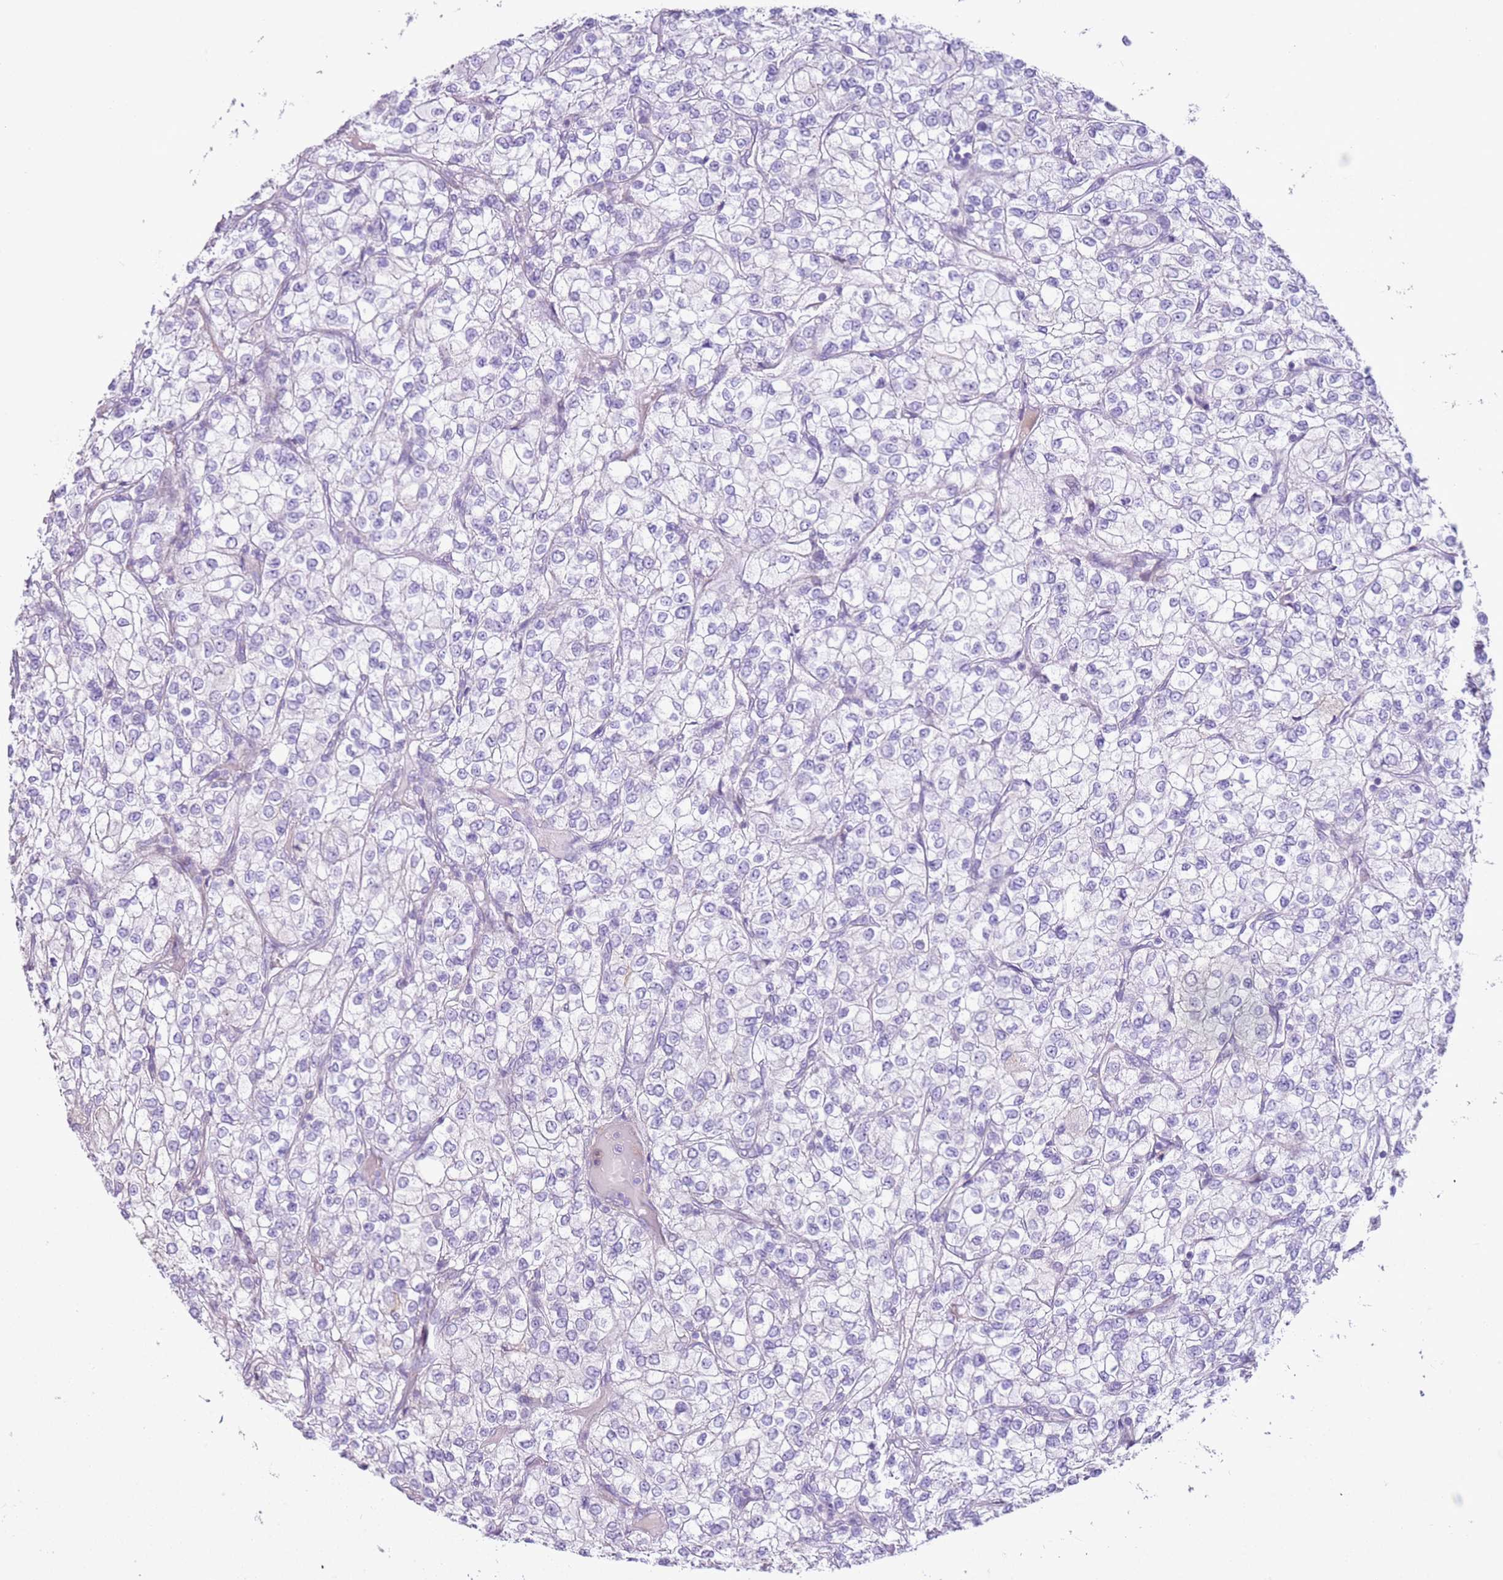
{"staining": {"intensity": "negative", "quantity": "none", "location": "none"}, "tissue": "renal cancer", "cell_type": "Tumor cells", "image_type": "cancer", "snomed": [{"axis": "morphology", "description": "Adenocarcinoma, NOS"}, {"axis": "topography", "description": "Kidney"}], "caption": "An IHC histopathology image of renal cancer (adenocarcinoma) is shown. There is no staining in tumor cells of renal cancer (adenocarcinoma).", "gene": "ZNF239", "patient": {"sex": "male", "age": 80}}